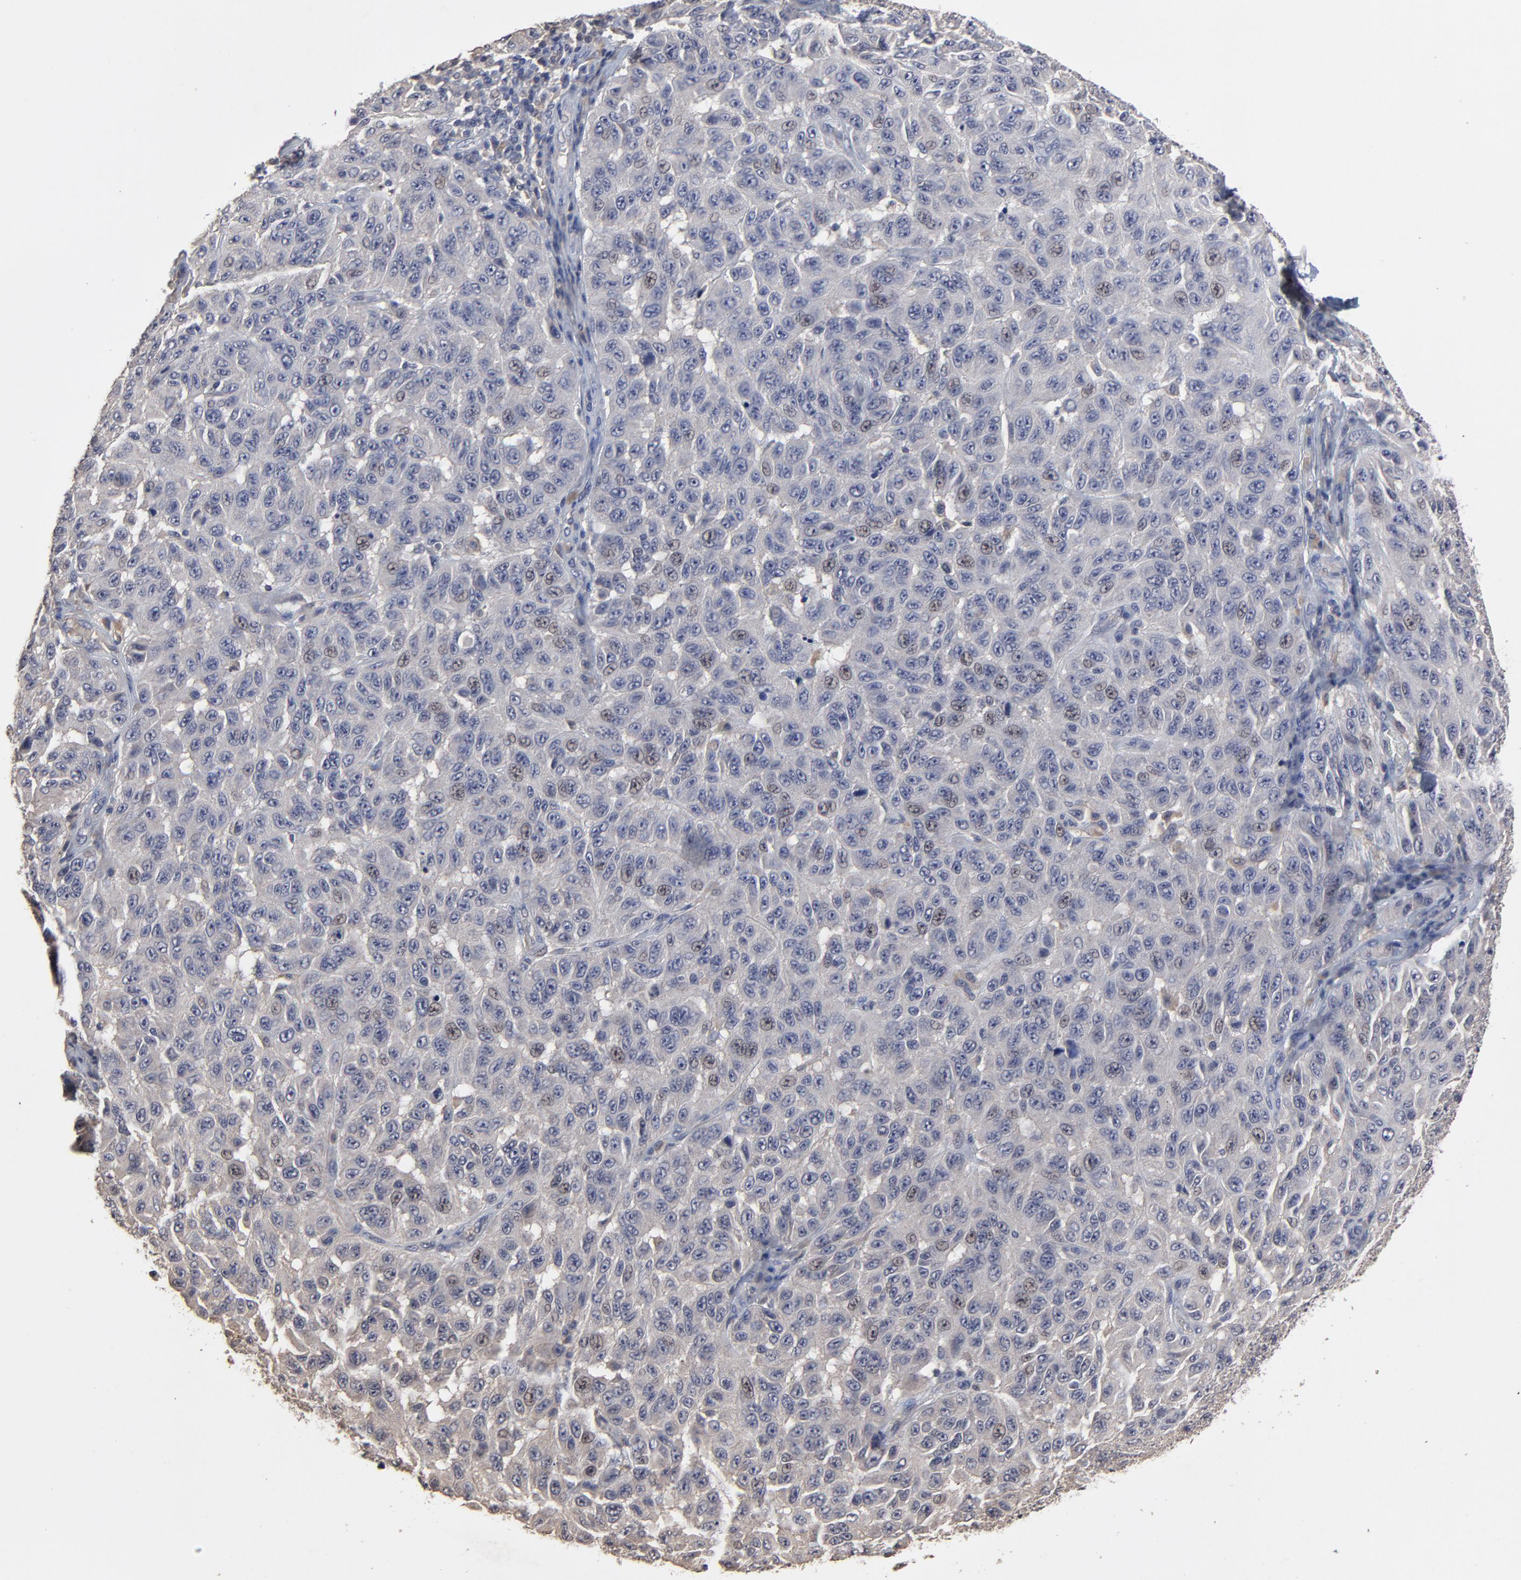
{"staining": {"intensity": "weak", "quantity": "<25%", "location": "nuclear"}, "tissue": "melanoma", "cell_type": "Tumor cells", "image_type": "cancer", "snomed": [{"axis": "morphology", "description": "Malignant melanoma, NOS"}, {"axis": "topography", "description": "Skin"}], "caption": "A histopathology image of malignant melanoma stained for a protein demonstrates no brown staining in tumor cells.", "gene": "VPREB3", "patient": {"sex": "male", "age": 30}}